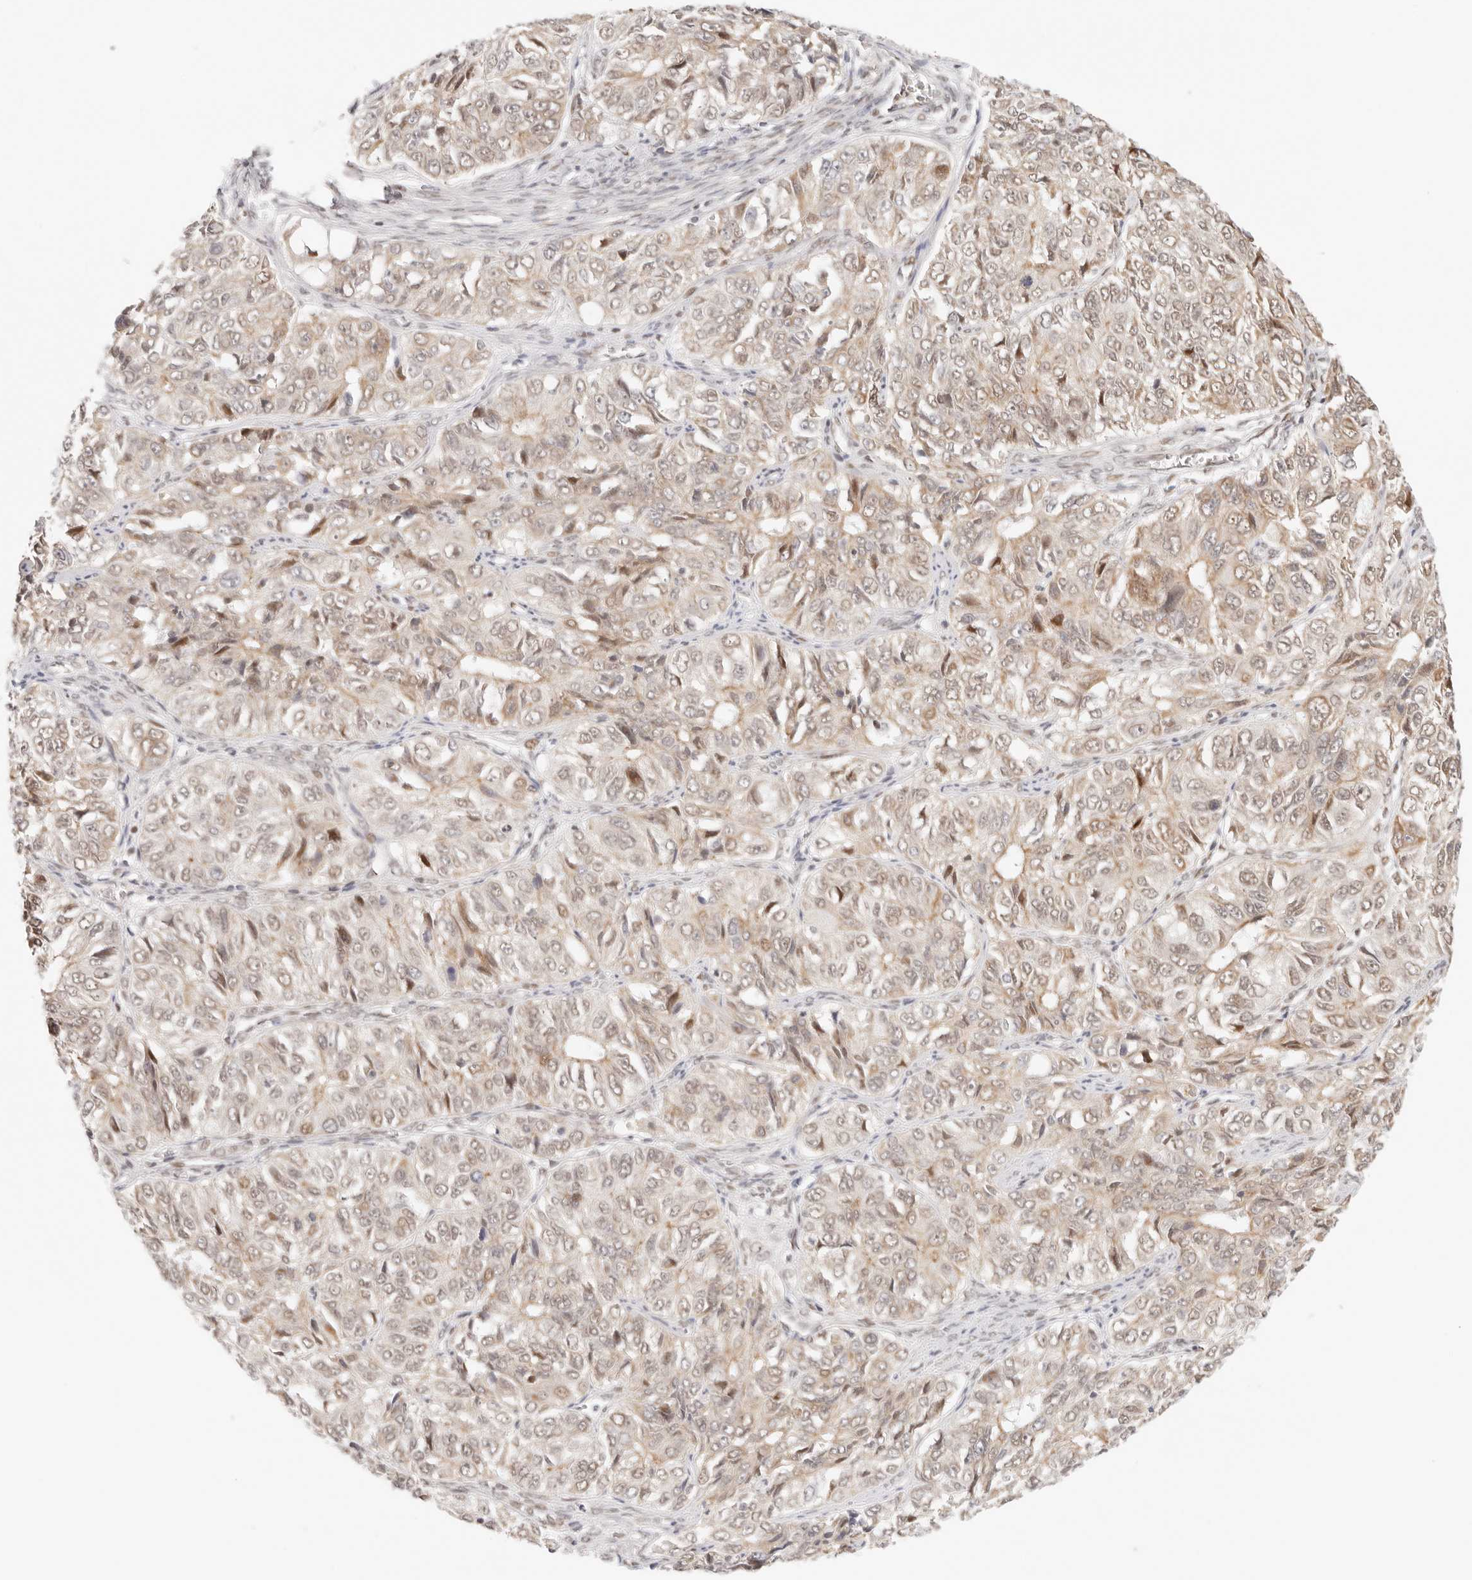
{"staining": {"intensity": "weak", "quantity": "25%-75%", "location": "cytoplasmic/membranous,nuclear"}, "tissue": "ovarian cancer", "cell_type": "Tumor cells", "image_type": "cancer", "snomed": [{"axis": "morphology", "description": "Carcinoma, endometroid"}, {"axis": "topography", "description": "Ovary"}], "caption": "Immunohistochemistry histopathology image of human ovarian cancer (endometroid carcinoma) stained for a protein (brown), which displays low levels of weak cytoplasmic/membranous and nuclear expression in approximately 25%-75% of tumor cells.", "gene": "HOXC5", "patient": {"sex": "female", "age": 51}}